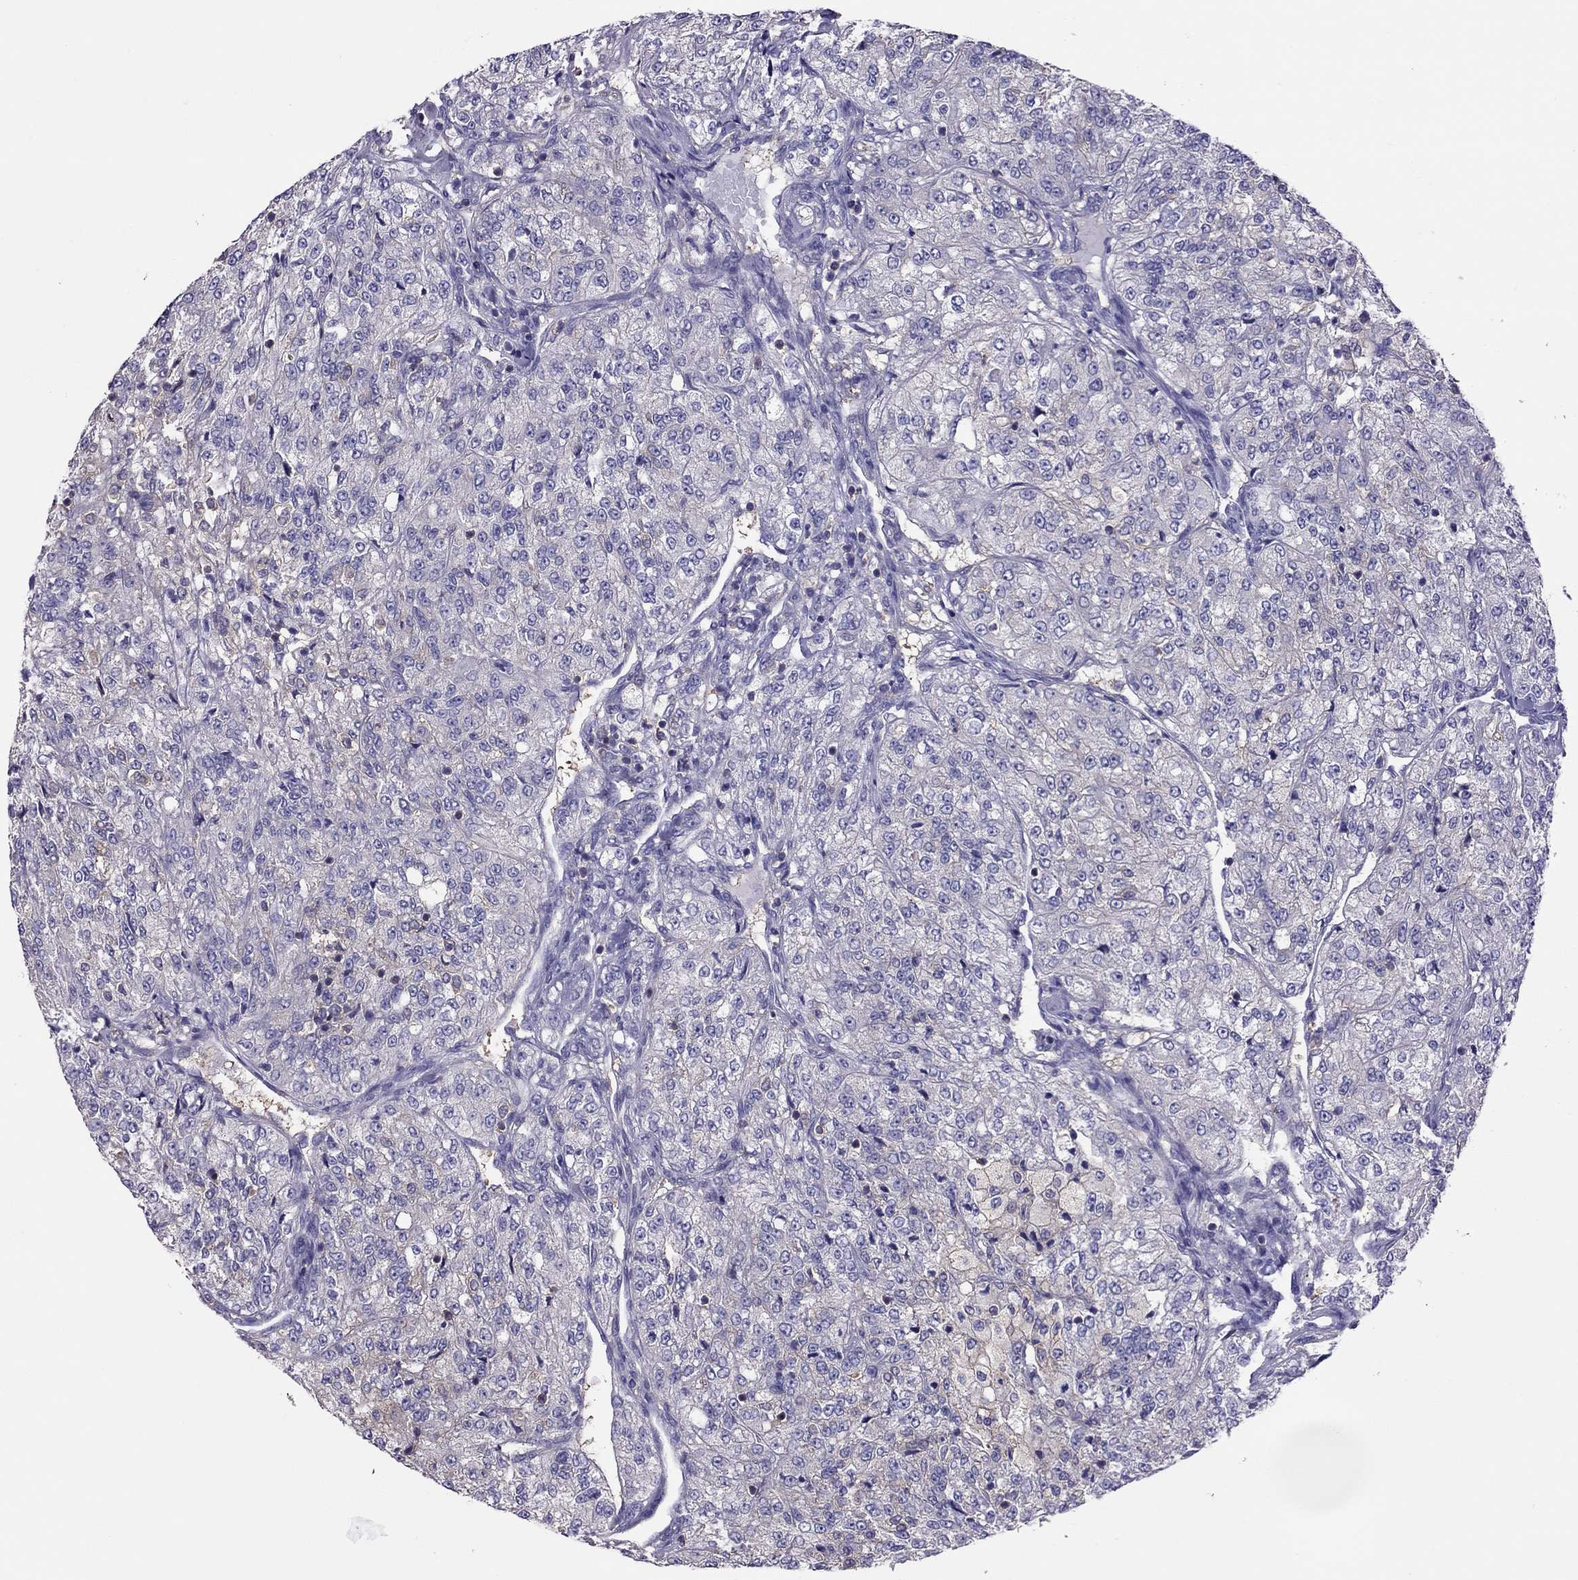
{"staining": {"intensity": "negative", "quantity": "none", "location": "none"}, "tissue": "renal cancer", "cell_type": "Tumor cells", "image_type": "cancer", "snomed": [{"axis": "morphology", "description": "Adenocarcinoma, NOS"}, {"axis": "topography", "description": "Kidney"}], "caption": "Renal cancer (adenocarcinoma) was stained to show a protein in brown. There is no significant positivity in tumor cells.", "gene": "TEX22", "patient": {"sex": "female", "age": 63}}